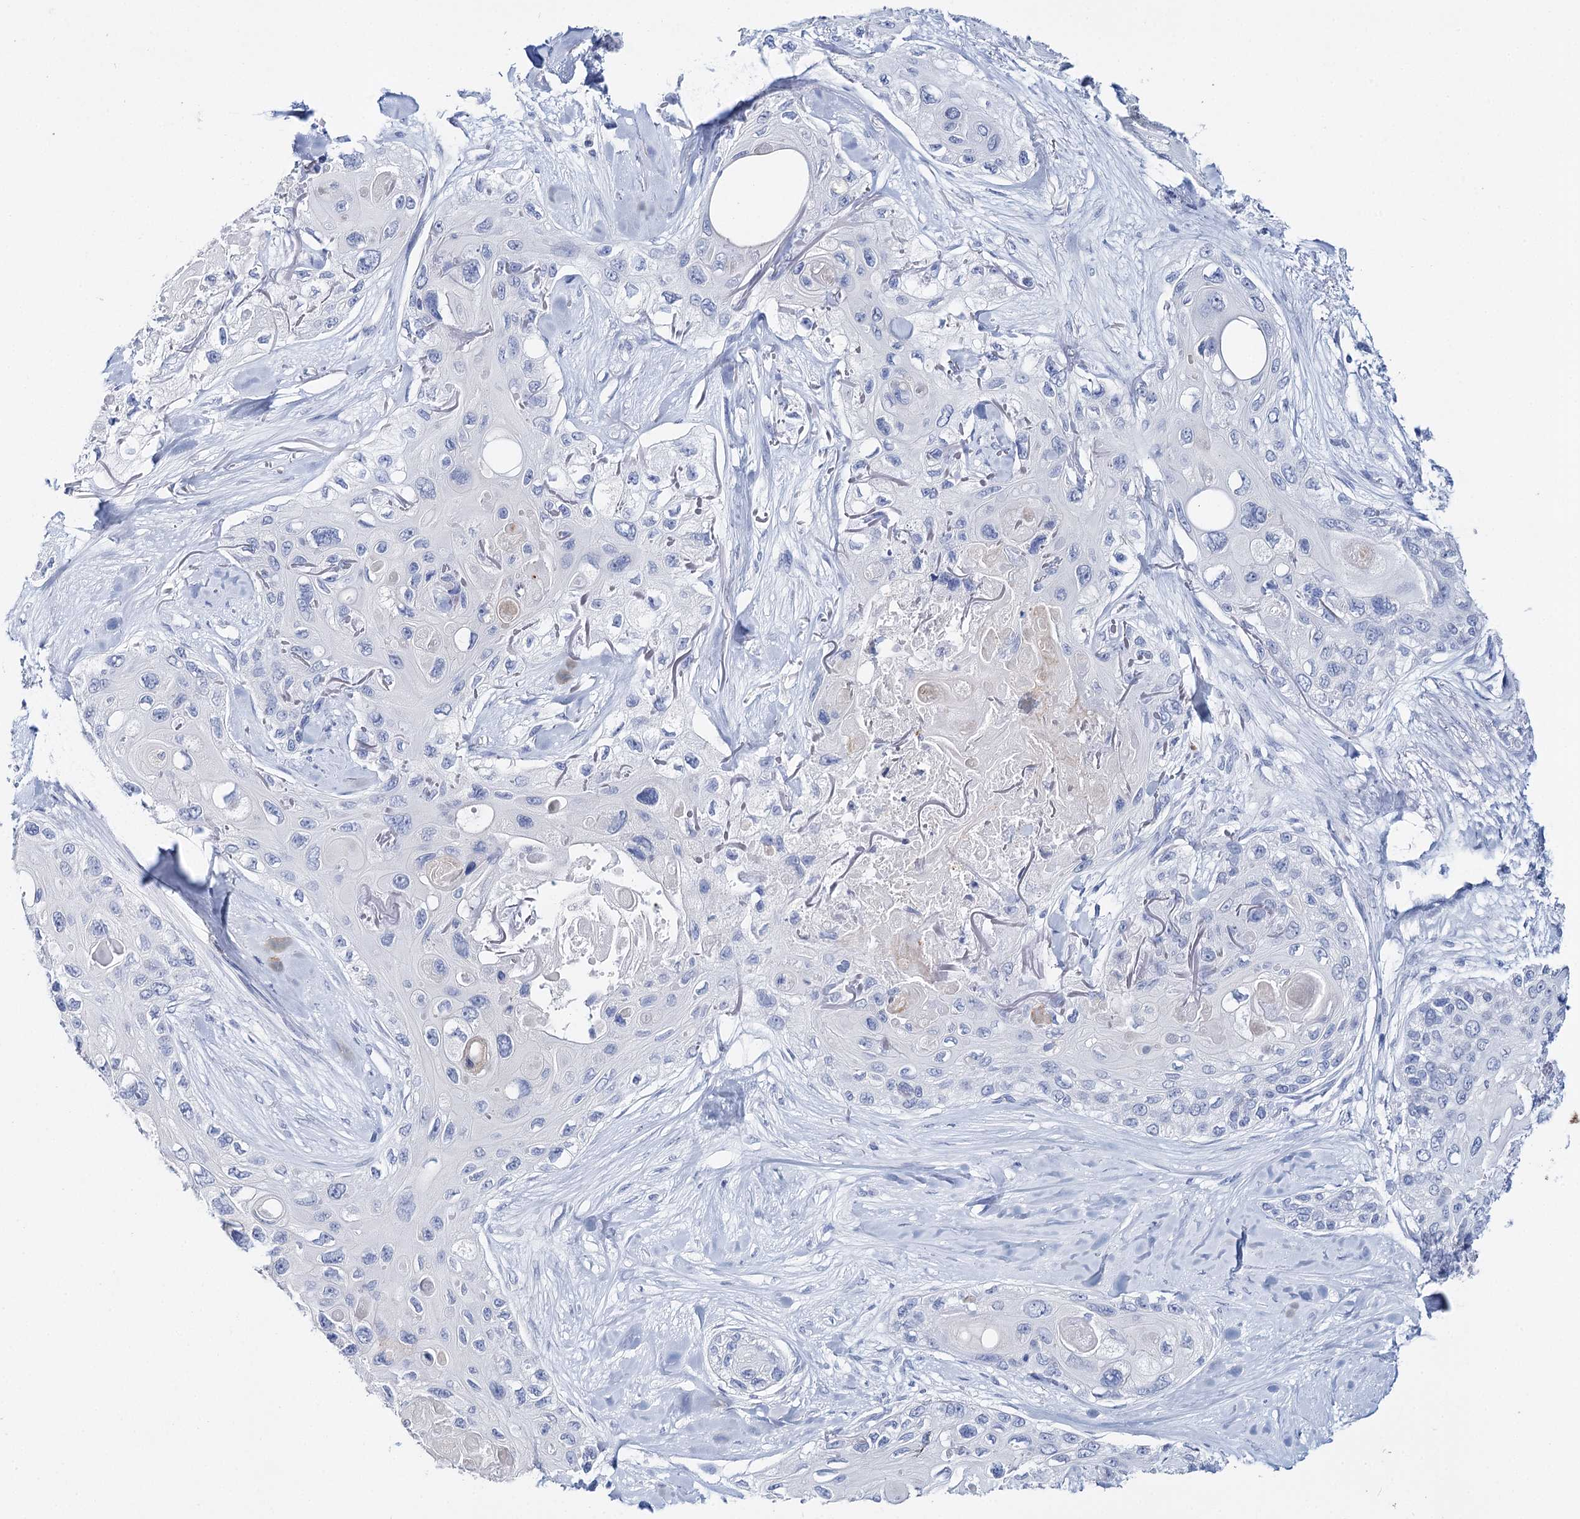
{"staining": {"intensity": "negative", "quantity": "none", "location": "none"}, "tissue": "skin cancer", "cell_type": "Tumor cells", "image_type": "cancer", "snomed": [{"axis": "morphology", "description": "Normal tissue, NOS"}, {"axis": "morphology", "description": "Squamous cell carcinoma, NOS"}, {"axis": "topography", "description": "Skin"}], "caption": "DAB (3,3'-diaminobenzidine) immunohistochemical staining of human skin cancer shows no significant positivity in tumor cells. The staining was performed using DAB to visualize the protein expression in brown, while the nuclei were stained in blue with hematoxylin (Magnification: 20x).", "gene": "CEACAM8", "patient": {"sex": "male", "age": 72}}